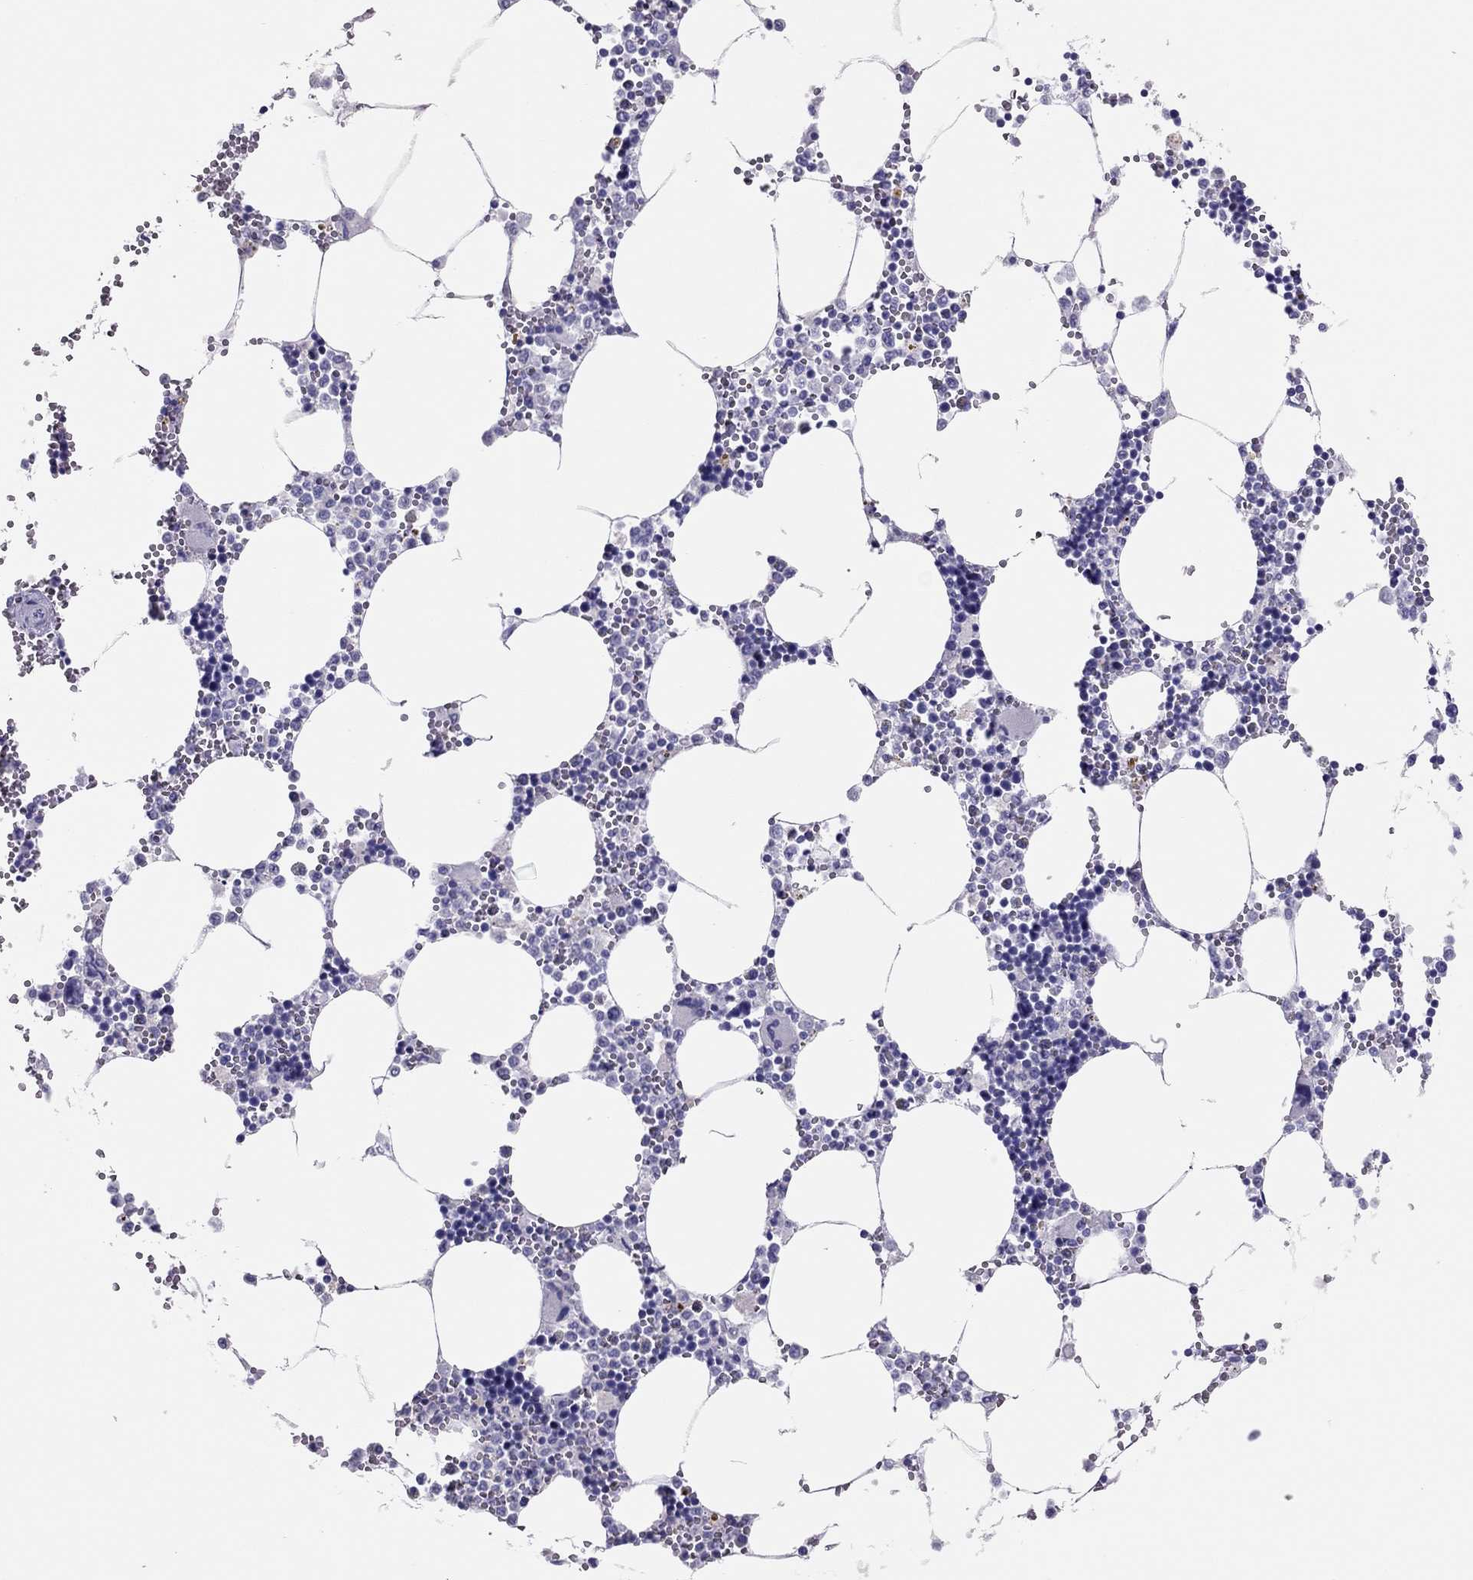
{"staining": {"intensity": "negative", "quantity": "none", "location": "none"}, "tissue": "bone marrow", "cell_type": "Hematopoietic cells", "image_type": "normal", "snomed": [{"axis": "morphology", "description": "Normal tissue, NOS"}, {"axis": "topography", "description": "Bone marrow"}], "caption": "DAB (3,3'-diaminobenzidine) immunohistochemical staining of benign human bone marrow shows no significant positivity in hematopoietic cells.", "gene": "TSHB", "patient": {"sex": "male", "age": 54}}